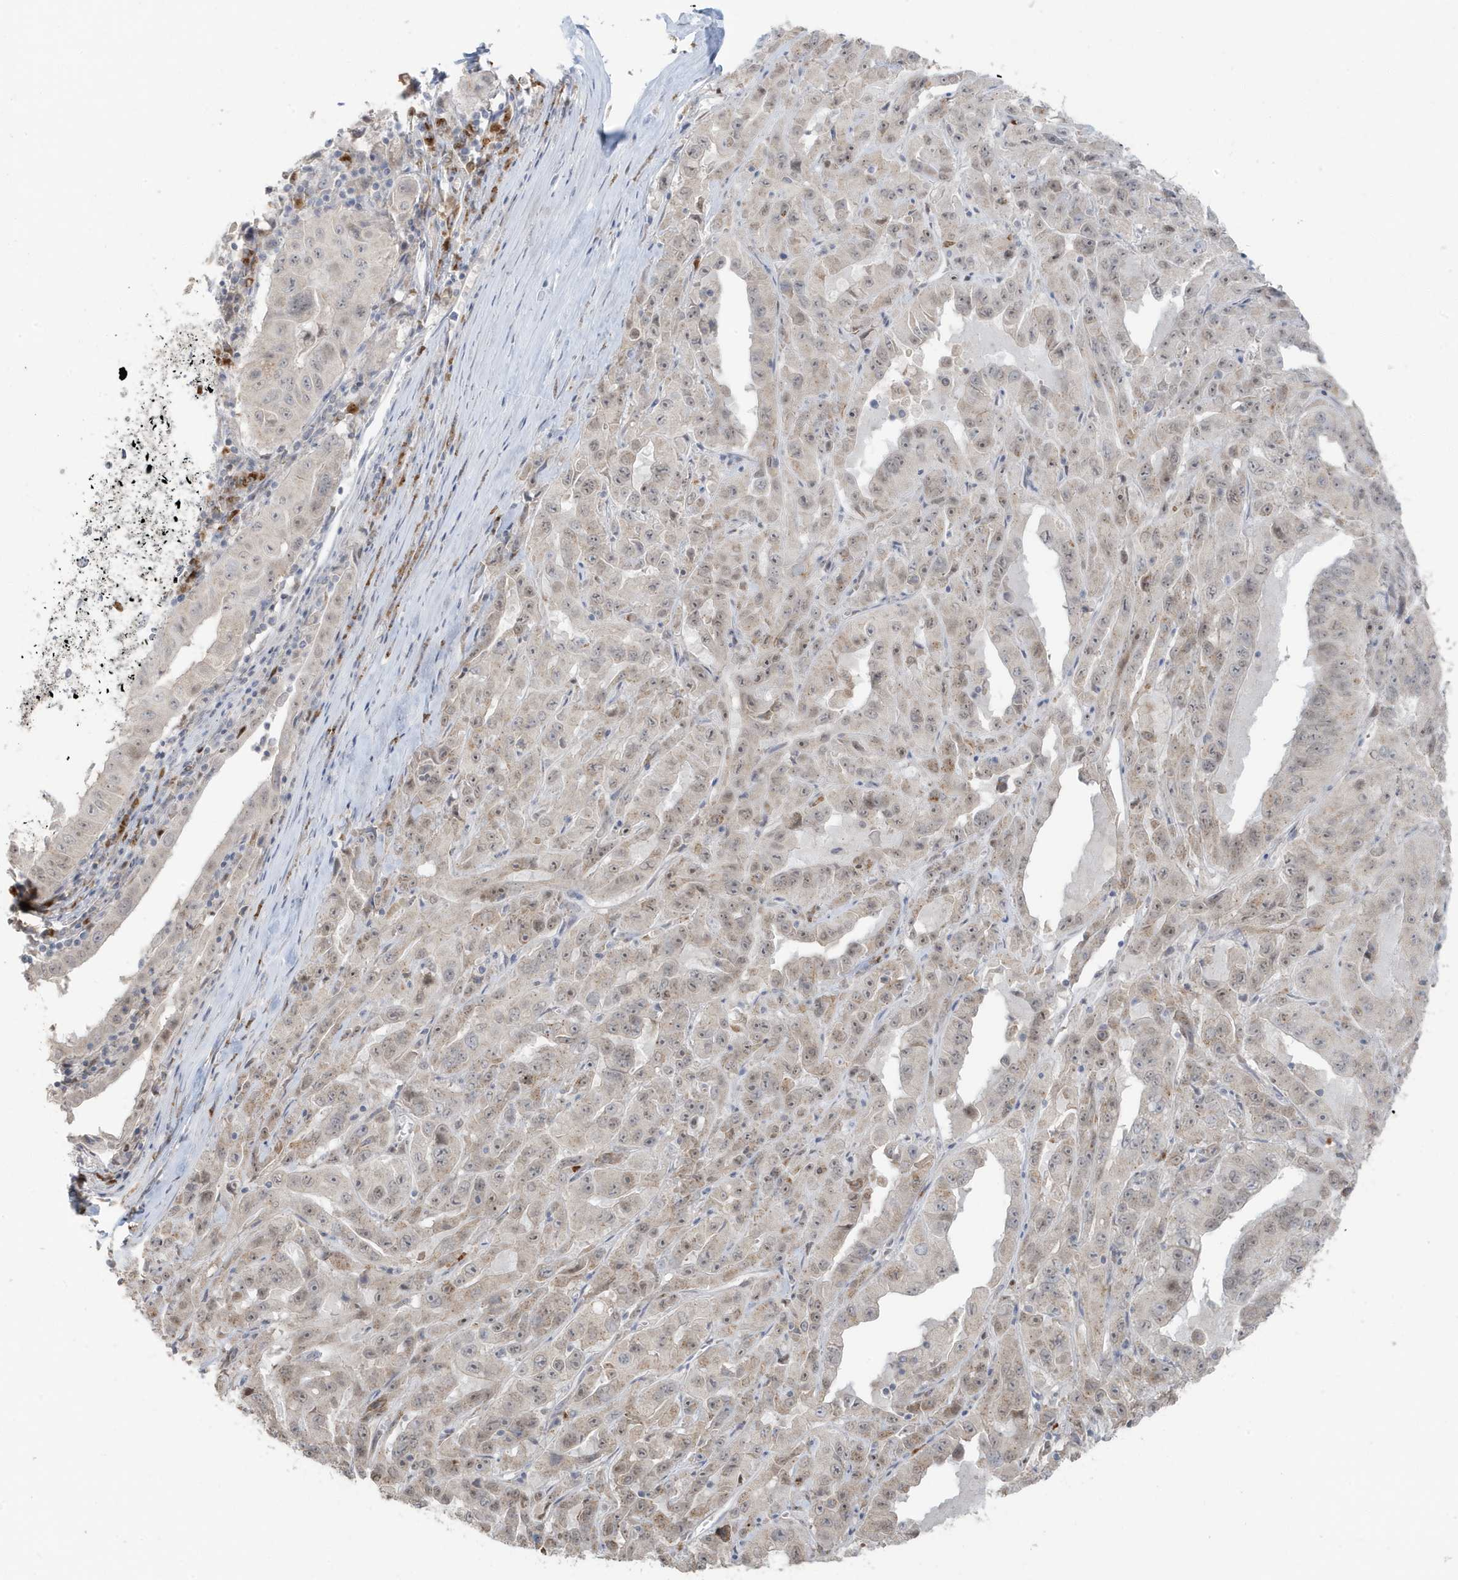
{"staining": {"intensity": "weak", "quantity": "25%-75%", "location": "nuclear"}, "tissue": "pancreatic cancer", "cell_type": "Tumor cells", "image_type": "cancer", "snomed": [{"axis": "morphology", "description": "Adenocarcinoma, NOS"}, {"axis": "topography", "description": "Pancreas"}], "caption": "Human pancreatic cancer stained for a protein (brown) reveals weak nuclear positive positivity in about 25%-75% of tumor cells.", "gene": "RER1", "patient": {"sex": "male", "age": 63}}